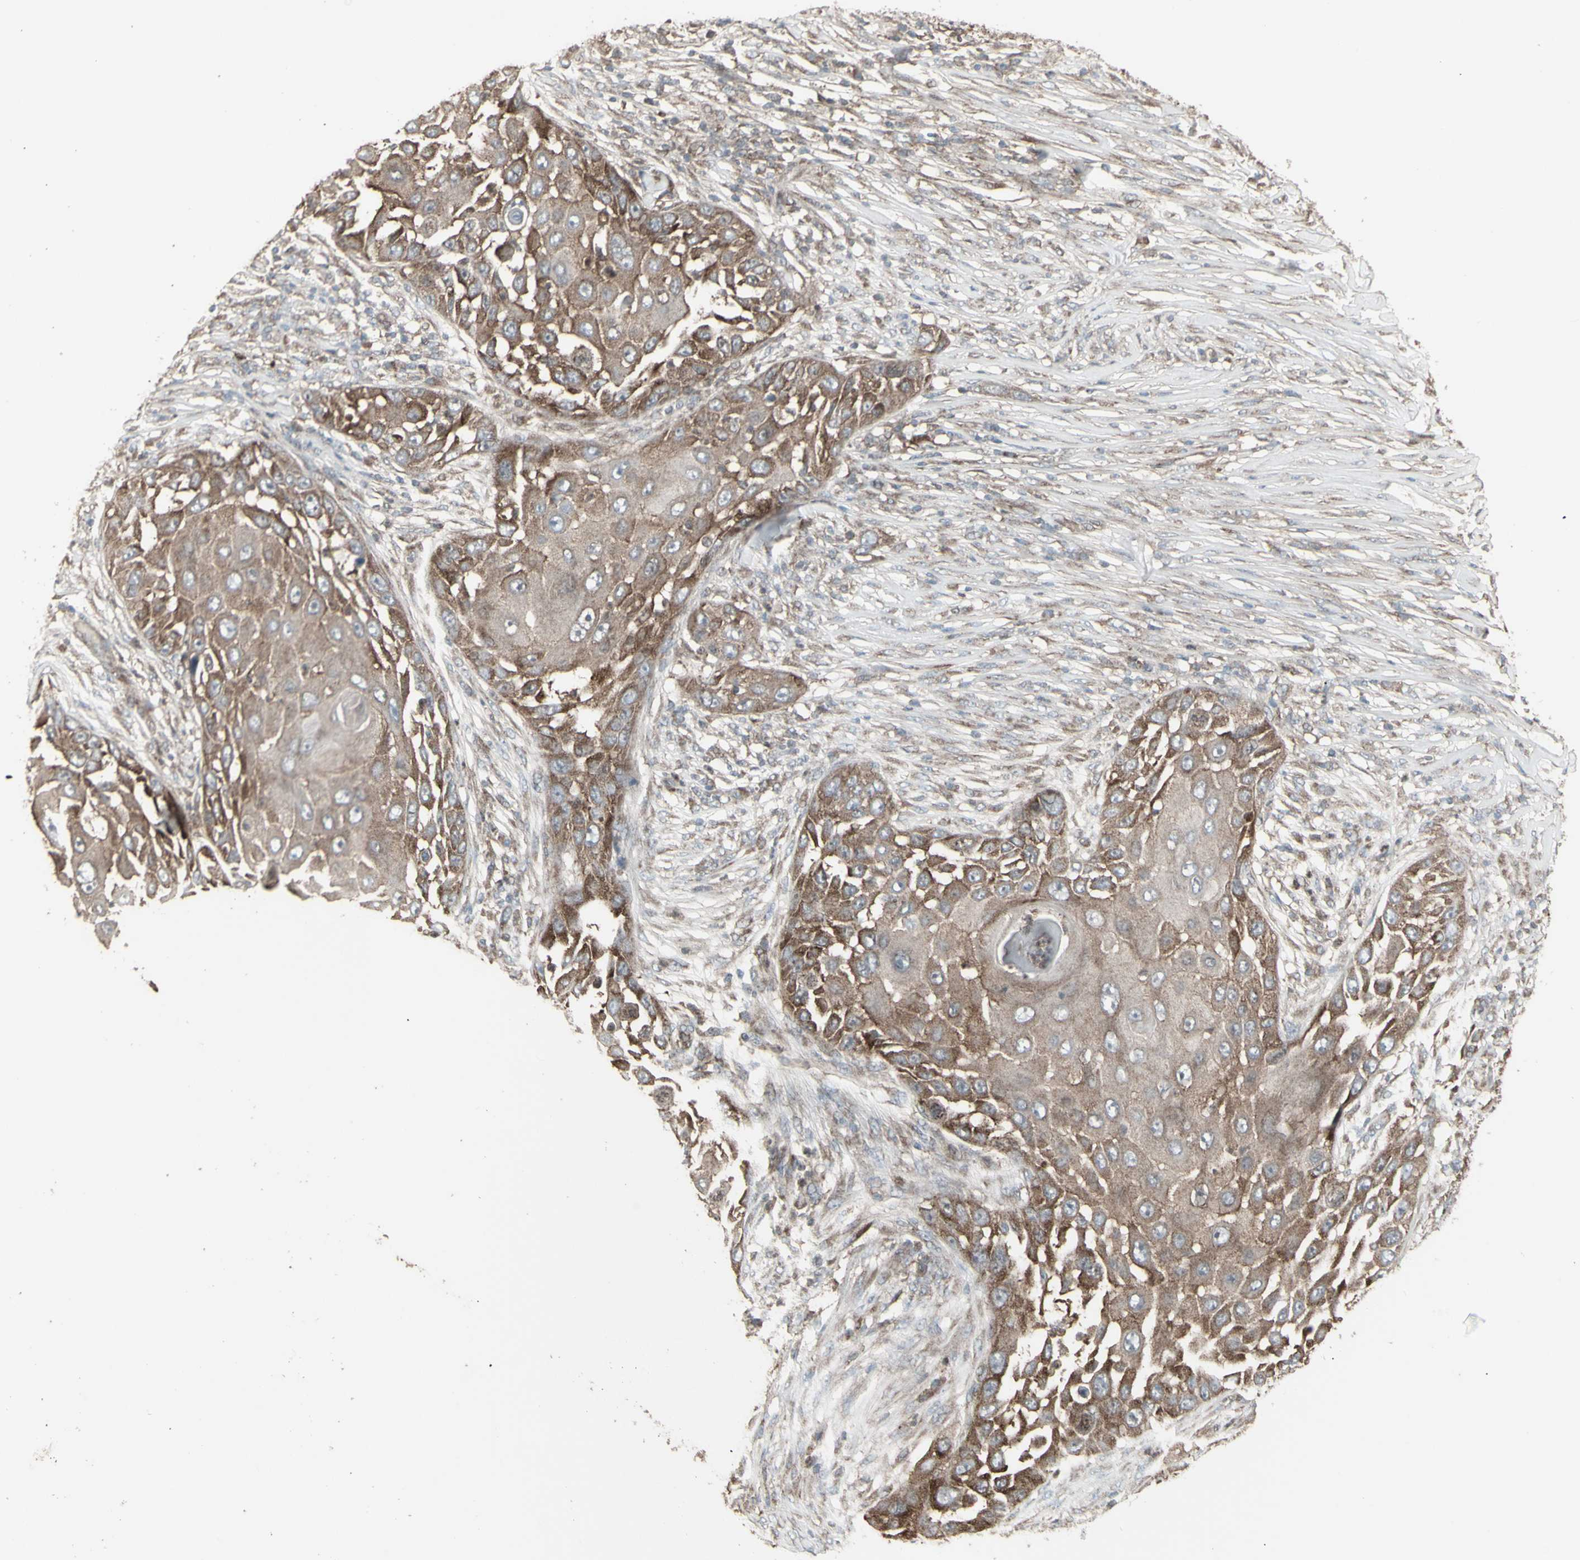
{"staining": {"intensity": "strong", "quantity": ">75%", "location": "cytoplasmic/membranous"}, "tissue": "skin cancer", "cell_type": "Tumor cells", "image_type": "cancer", "snomed": [{"axis": "morphology", "description": "Squamous cell carcinoma, NOS"}, {"axis": "topography", "description": "Skin"}], "caption": "Skin cancer (squamous cell carcinoma) tissue reveals strong cytoplasmic/membranous staining in approximately >75% of tumor cells", "gene": "RNASEL", "patient": {"sex": "female", "age": 44}}